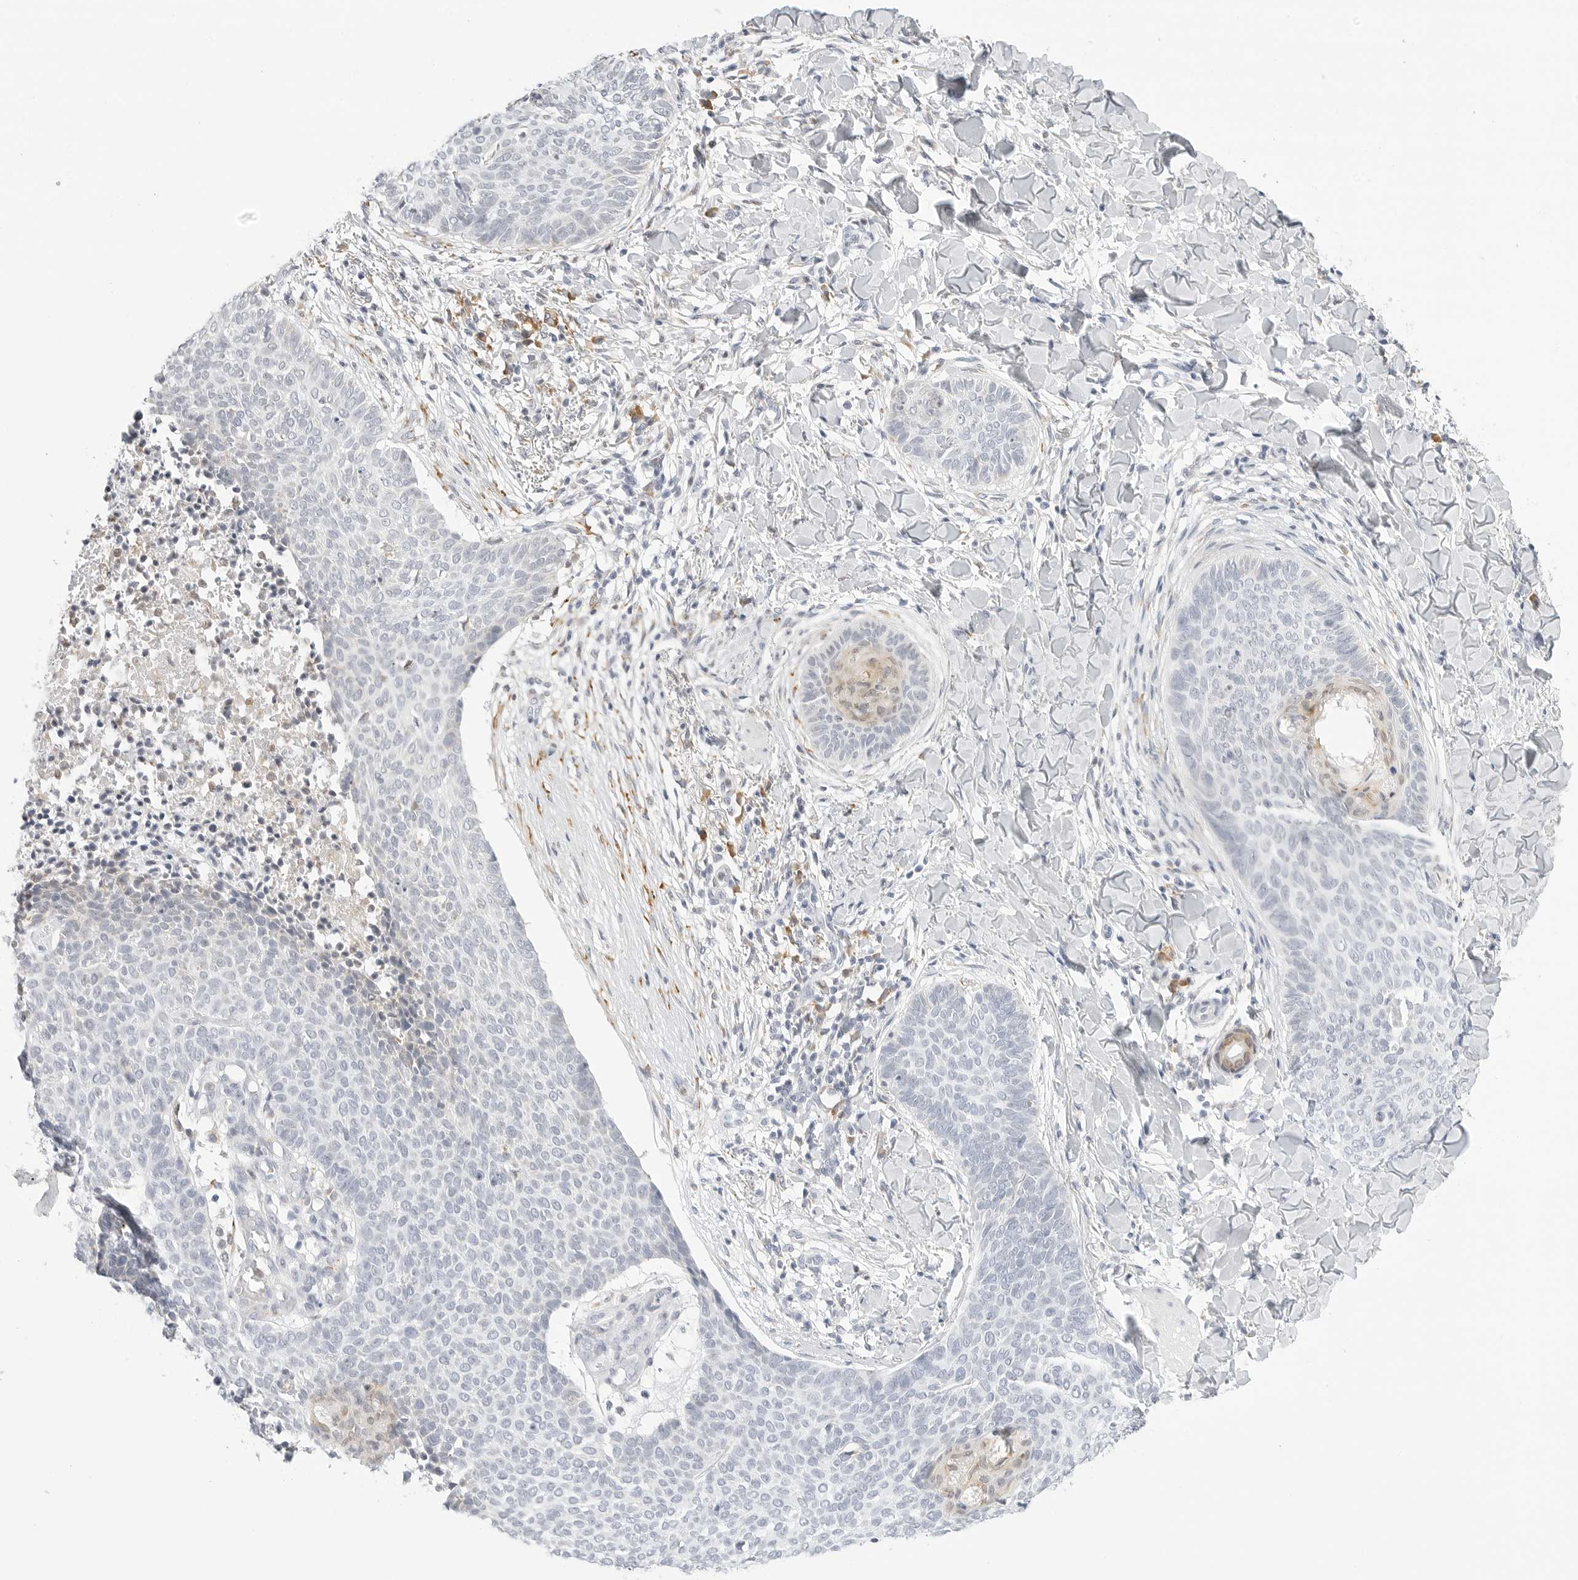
{"staining": {"intensity": "negative", "quantity": "none", "location": "none"}, "tissue": "skin cancer", "cell_type": "Tumor cells", "image_type": "cancer", "snomed": [{"axis": "morphology", "description": "Normal tissue, NOS"}, {"axis": "morphology", "description": "Basal cell carcinoma"}, {"axis": "topography", "description": "Skin"}], "caption": "Image shows no protein positivity in tumor cells of basal cell carcinoma (skin) tissue. (DAB (3,3'-diaminobenzidine) IHC with hematoxylin counter stain).", "gene": "THEM4", "patient": {"sex": "male", "age": 50}}